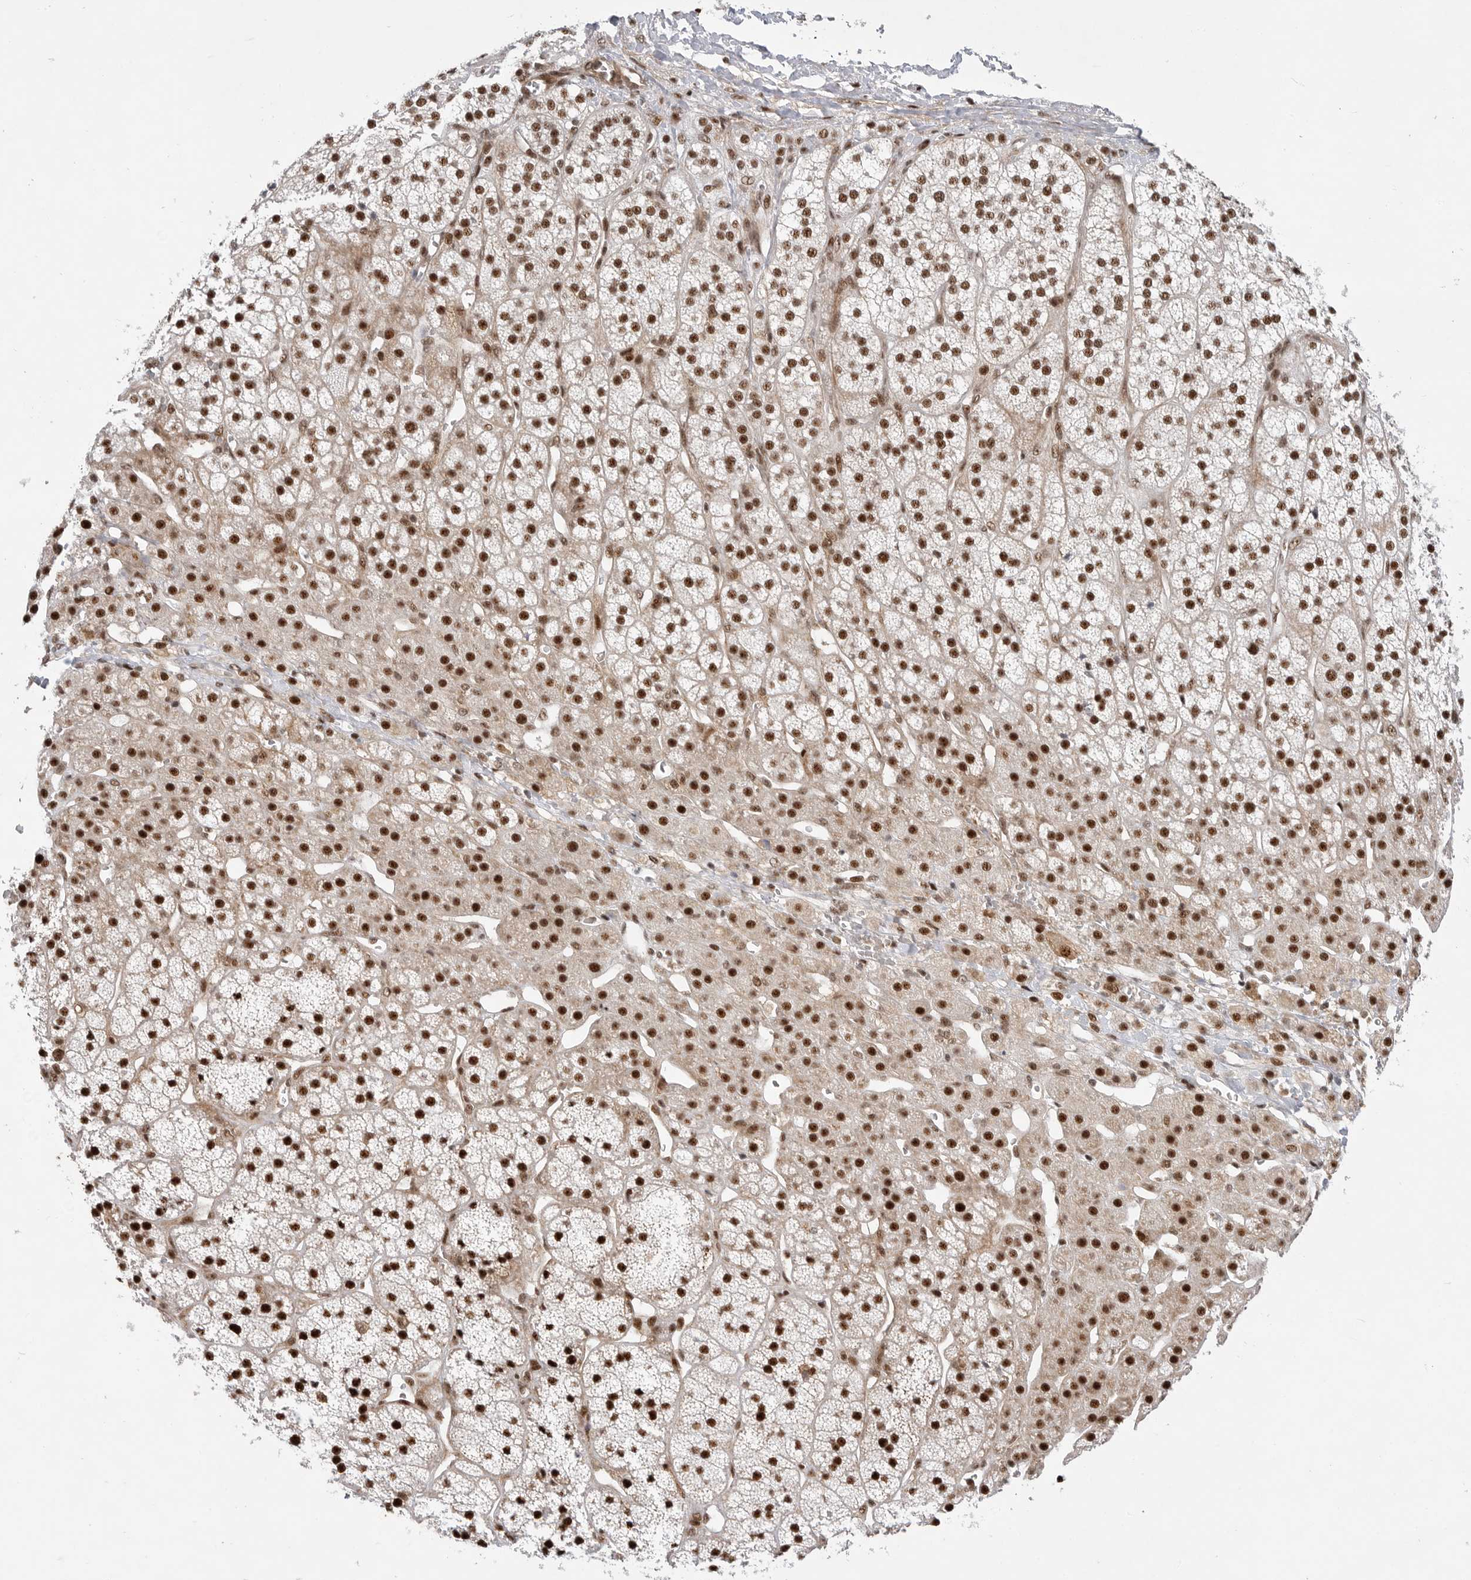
{"staining": {"intensity": "strong", "quantity": ">75%", "location": "nuclear"}, "tissue": "adrenal gland", "cell_type": "Glandular cells", "image_type": "normal", "snomed": [{"axis": "morphology", "description": "Normal tissue, NOS"}, {"axis": "topography", "description": "Adrenal gland"}], "caption": "A histopathology image showing strong nuclear positivity in about >75% of glandular cells in normal adrenal gland, as visualized by brown immunohistochemical staining.", "gene": "GPATCH2", "patient": {"sex": "male", "age": 56}}